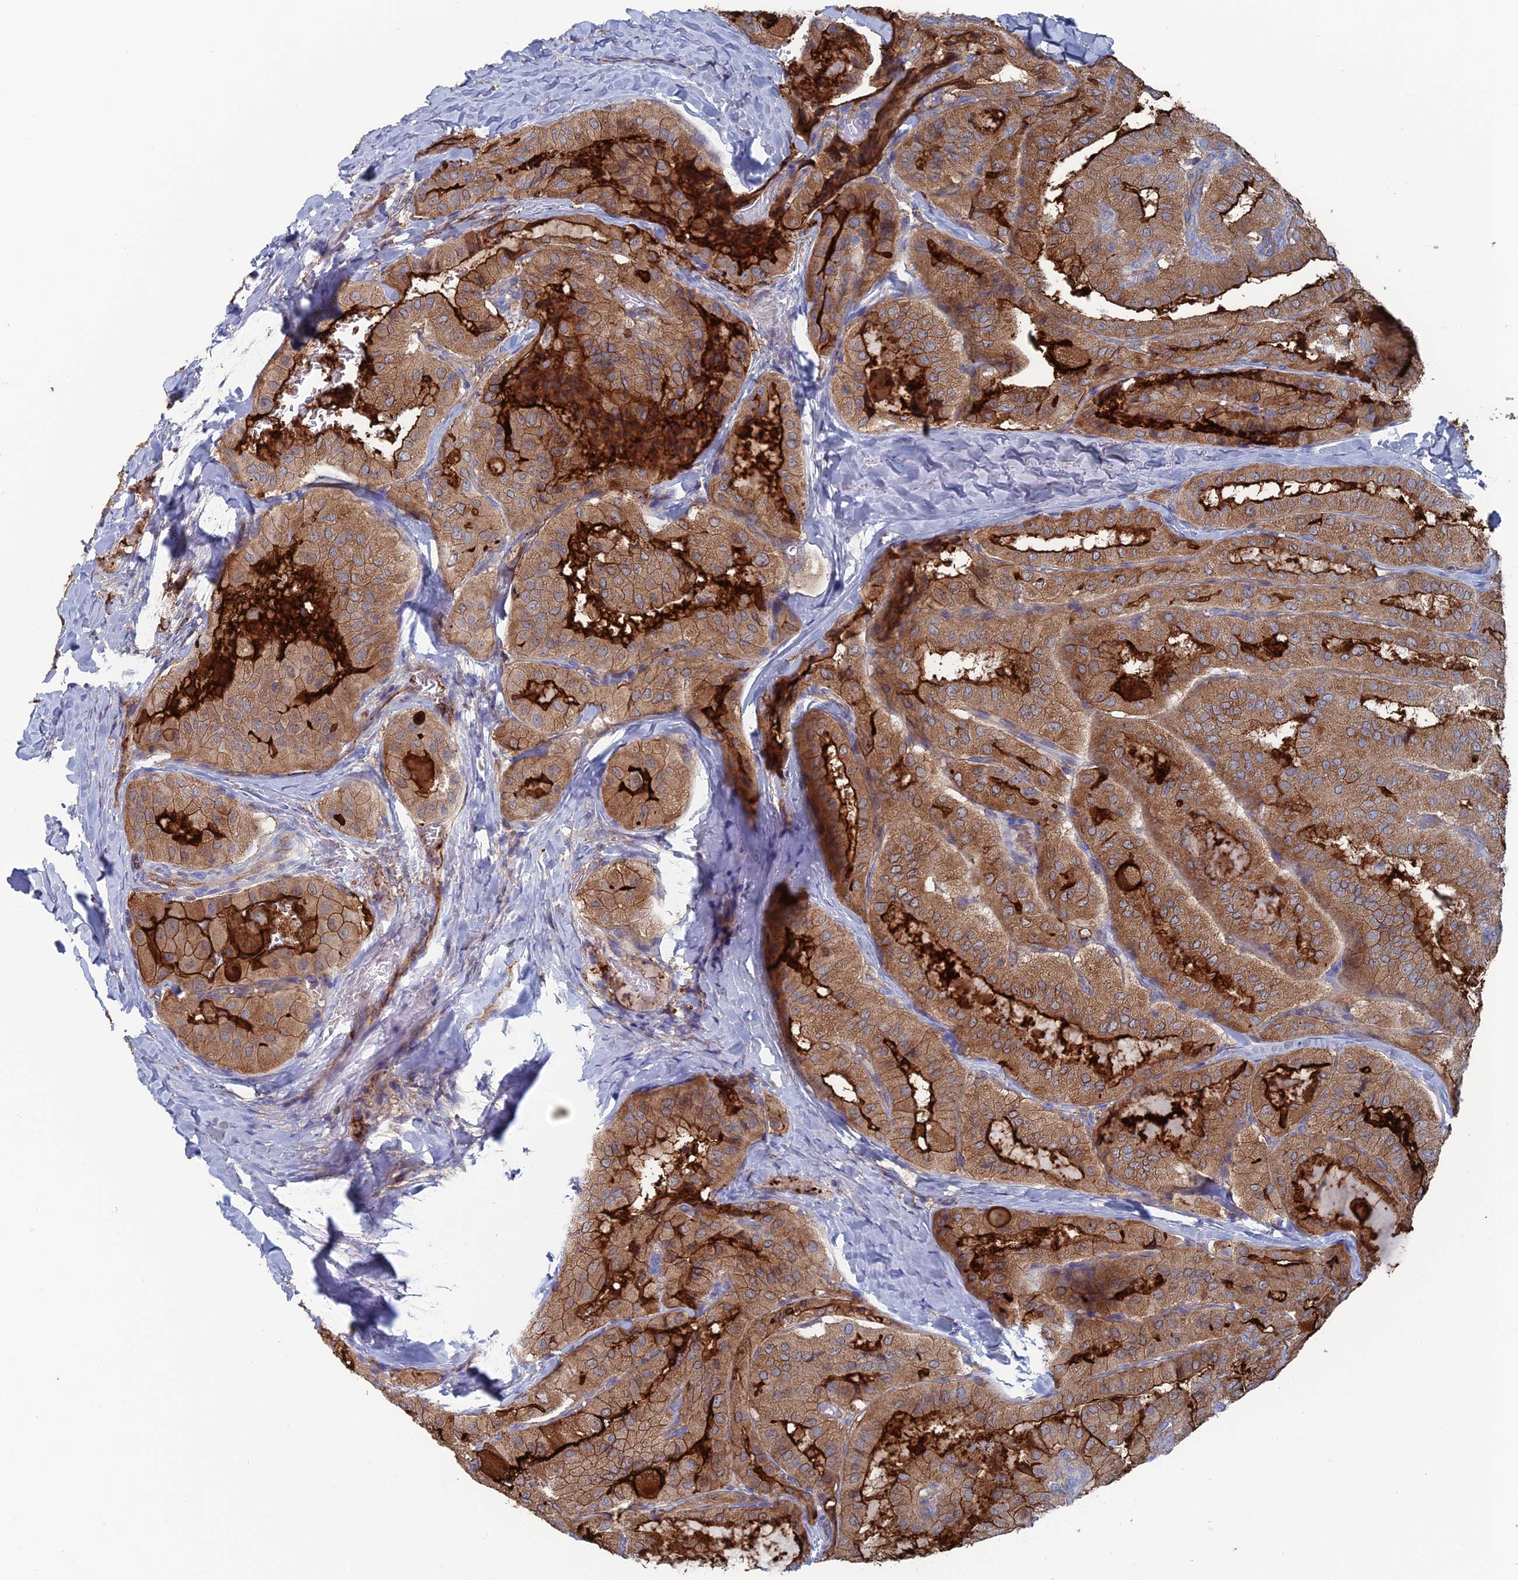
{"staining": {"intensity": "strong", "quantity": "25%-75%", "location": "cytoplasmic/membranous"}, "tissue": "thyroid cancer", "cell_type": "Tumor cells", "image_type": "cancer", "snomed": [{"axis": "morphology", "description": "Normal tissue, NOS"}, {"axis": "morphology", "description": "Papillary adenocarcinoma, NOS"}, {"axis": "topography", "description": "Thyroid gland"}], "caption": "High-magnification brightfield microscopy of thyroid papillary adenocarcinoma stained with DAB (3,3'-diaminobenzidine) (brown) and counterstained with hematoxylin (blue). tumor cells exhibit strong cytoplasmic/membranous staining is appreciated in approximately25%-75% of cells. (Stains: DAB in brown, nuclei in blue, Microscopy: brightfield microscopy at high magnification).", "gene": "SNX11", "patient": {"sex": "female", "age": 59}}